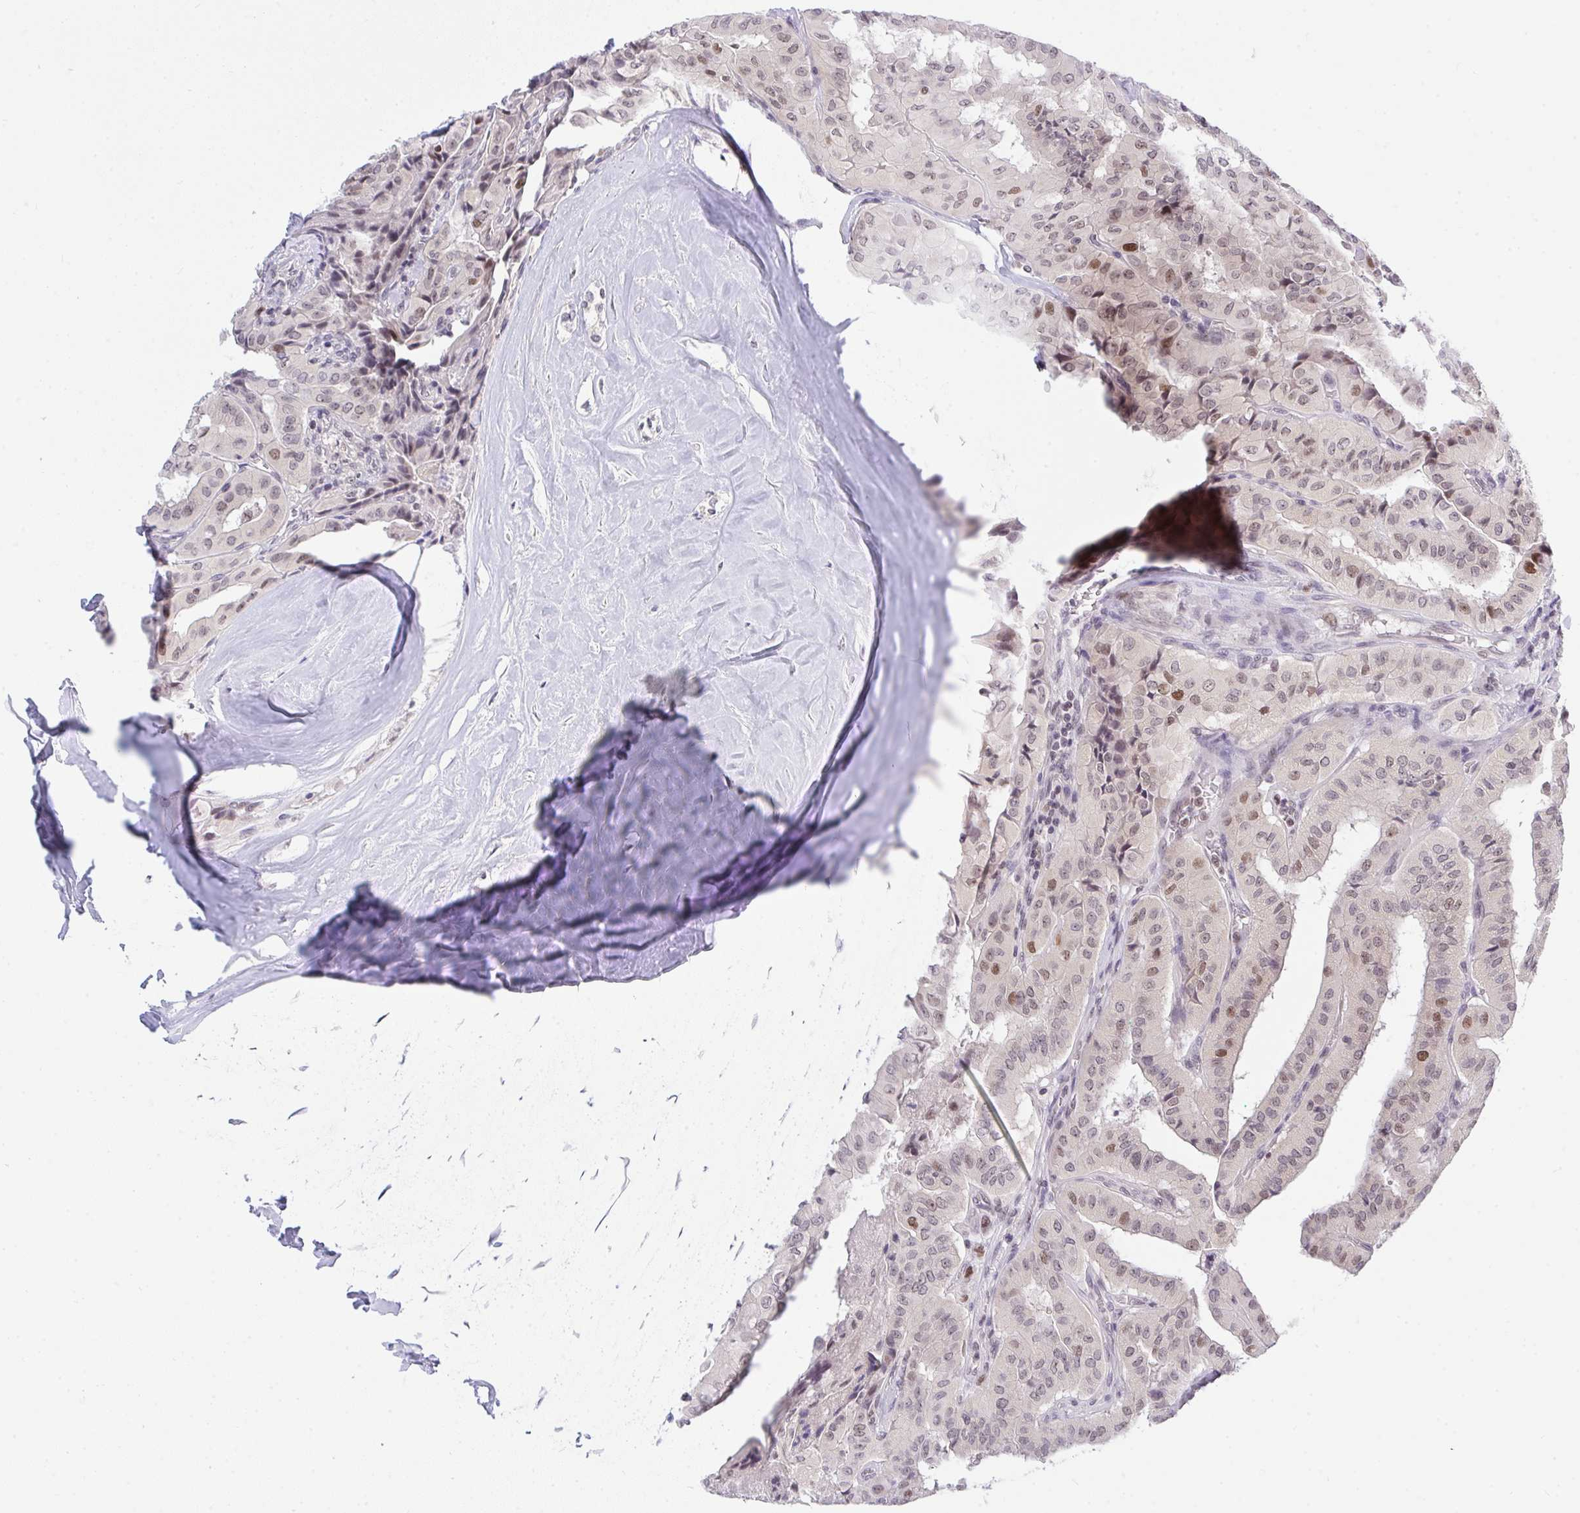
{"staining": {"intensity": "weak", "quantity": "25%-75%", "location": "nuclear"}, "tissue": "thyroid cancer", "cell_type": "Tumor cells", "image_type": "cancer", "snomed": [{"axis": "morphology", "description": "Normal tissue, NOS"}, {"axis": "morphology", "description": "Papillary adenocarcinoma, NOS"}, {"axis": "topography", "description": "Thyroid gland"}], "caption": "There is low levels of weak nuclear staining in tumor cells of thyroid papillary adenocarcinoma, as demonstrated by immunohistochemical staining (brown color).", "gene": "RFC4", "patient": {"sex": "female", "age": 59}}